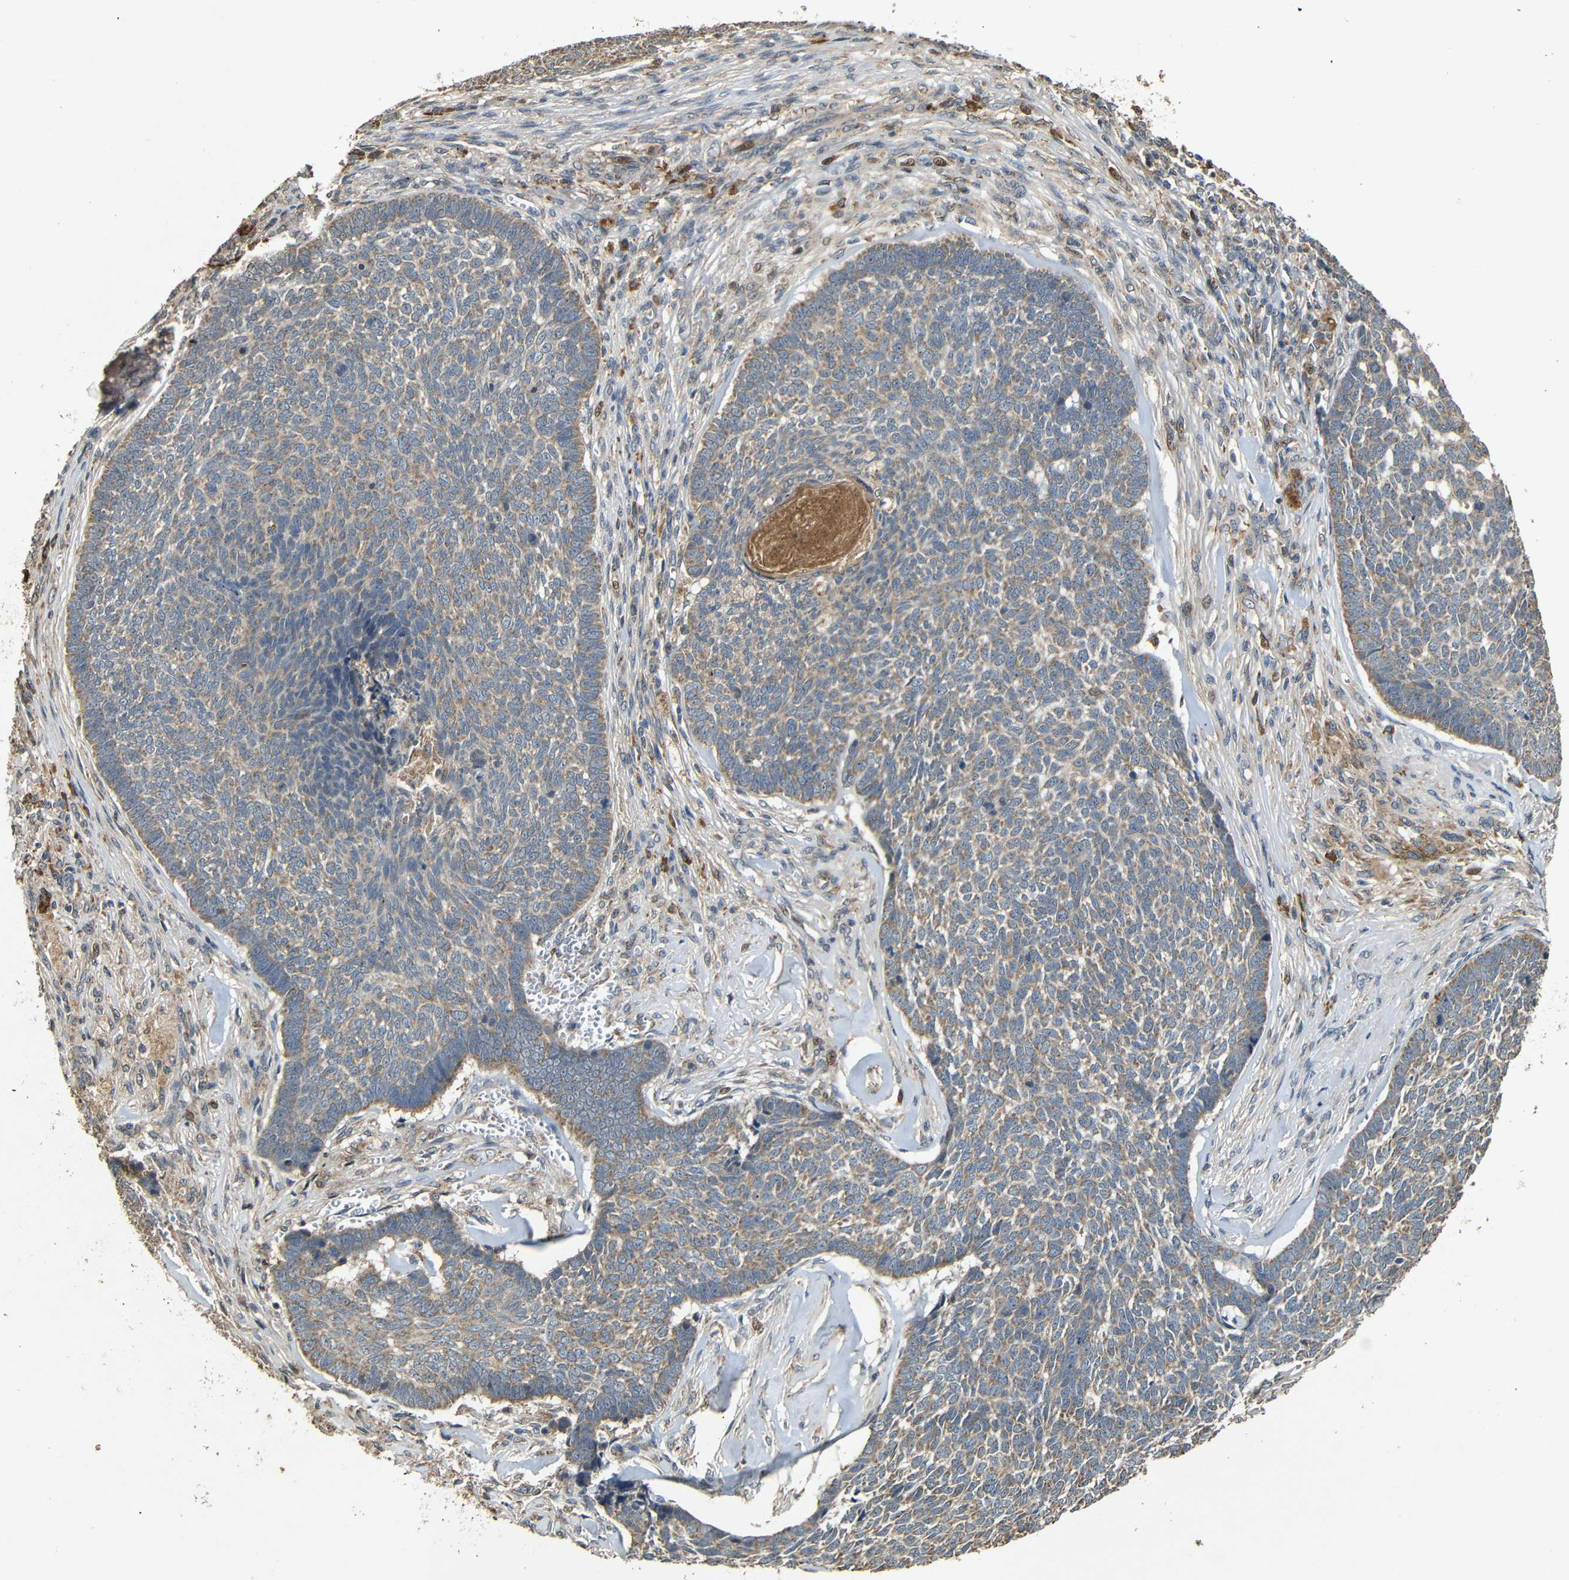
{"staining": {"intensity": "moderate", "quantity": ">75%", "location": "cytoplasmic/membranous"}, "tissue": "skin cancer", "cell_type": "Tumor cells", "image_type": "cancer", "snomed": [{"axis": "morphology", "description": "Basal cell carcinoma"}, {"axis": "topography", "description": "Skin"}], "caption": "Human skin cancer stained with a protein marker shows moderate staining in tumor cells.", "gene": "KAZALD1", "patient": {"sex": "male", "age": 84}}